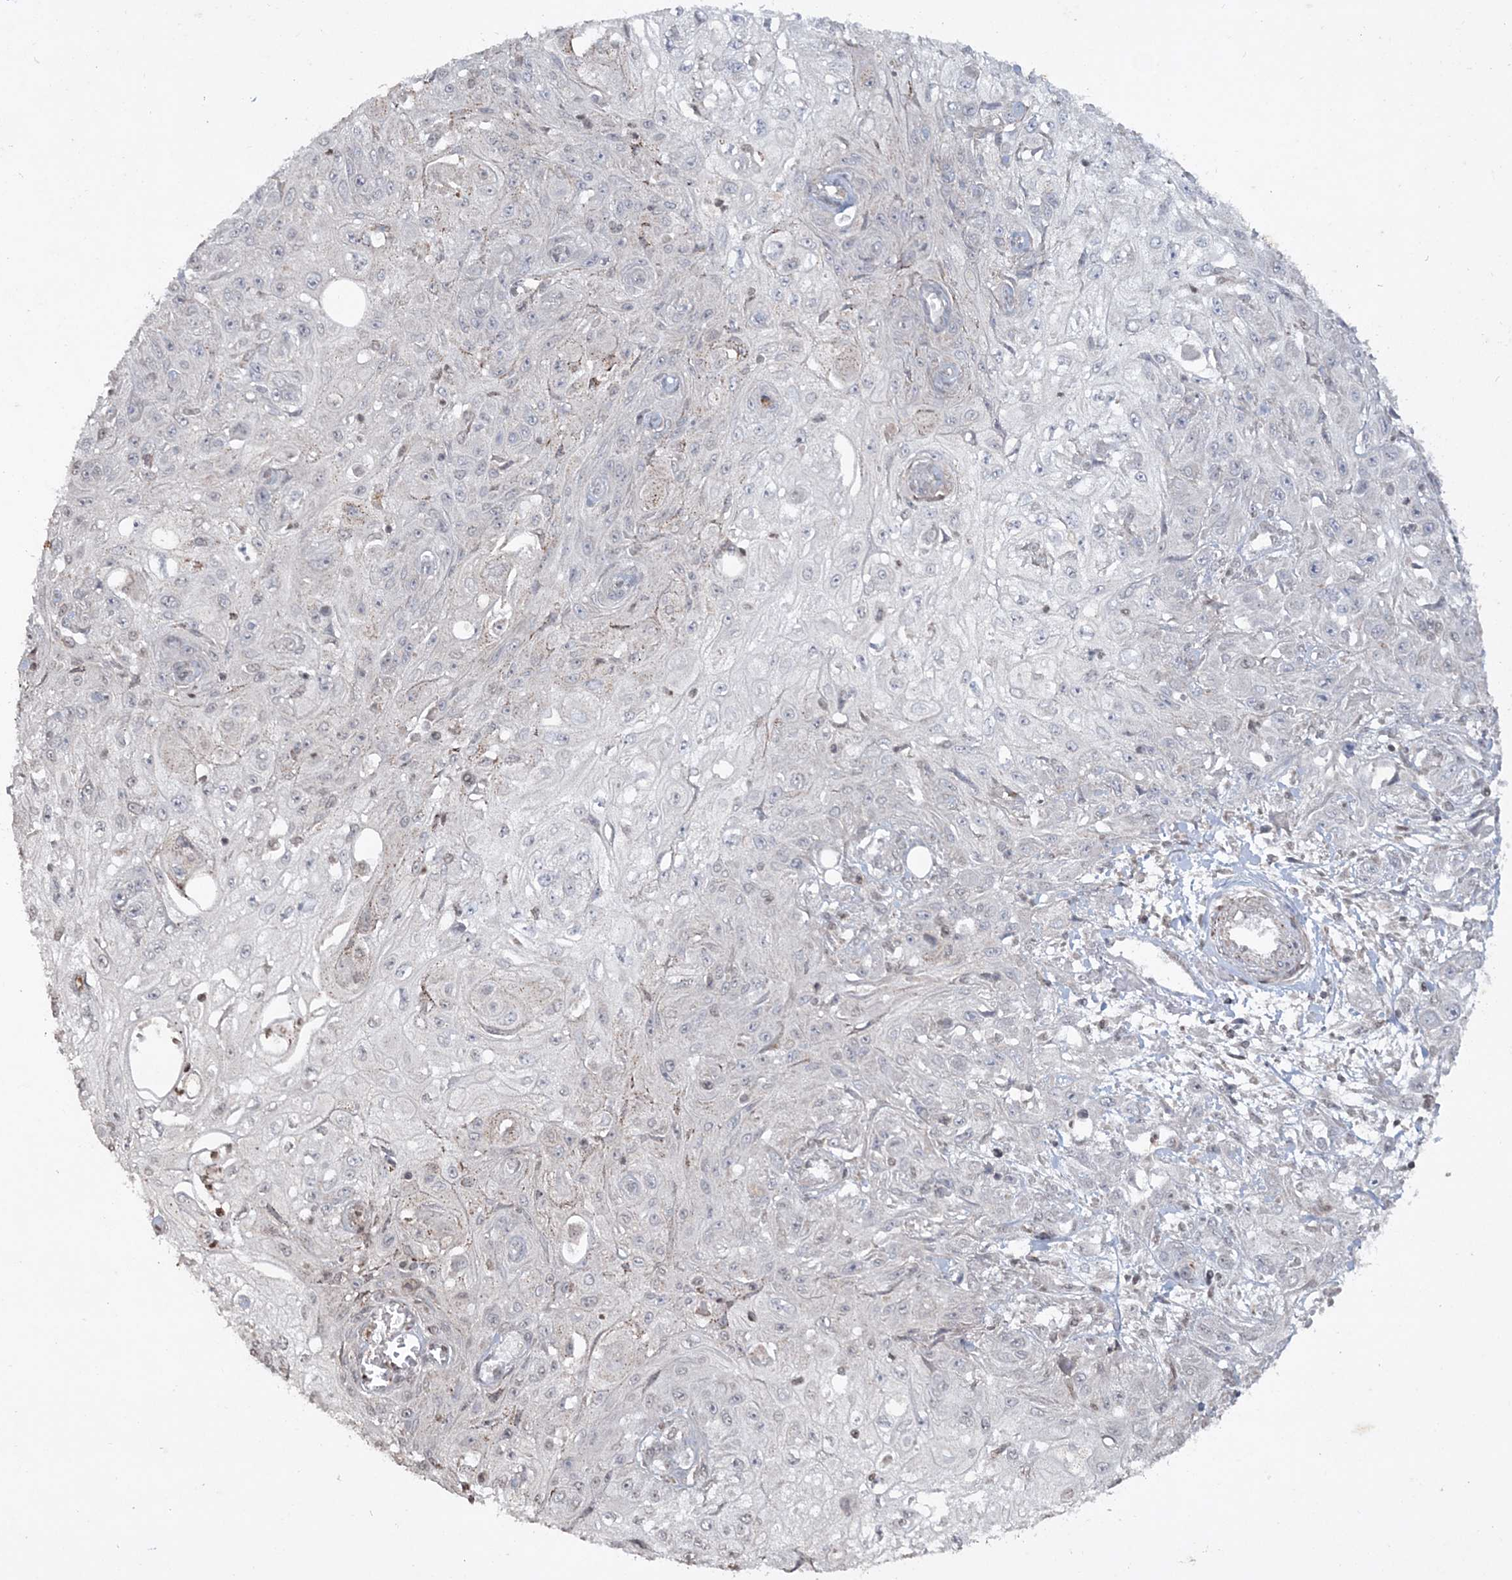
{"staining": {"intensity": "negative", "quantity": "none", "location": "none"}, "tissue": "skin cancer", "cell_type": "Tumor cells", "image_type": "cancer", "snomed": [{"axis": "morphology", "description": "Squamous cell carcinoma, NOS"}, {"axis": "morphology", "description": "Squamous cell carcinoma, metastatic, NOS"}, {"axis": "topography", "description": "Skin"}, {"axis": "topography", "description": "Lymph node"}], "caption": "There is no significant staining in tumor cells of skin metastatic squamous cell carcinoma. (Brightfield microscopy of DAB (3,3'-diaminobenzidine) immunohistochemistry at high magnification).", "gene": "TTC7A", "patient": {"sex": "male", "age": 75}}